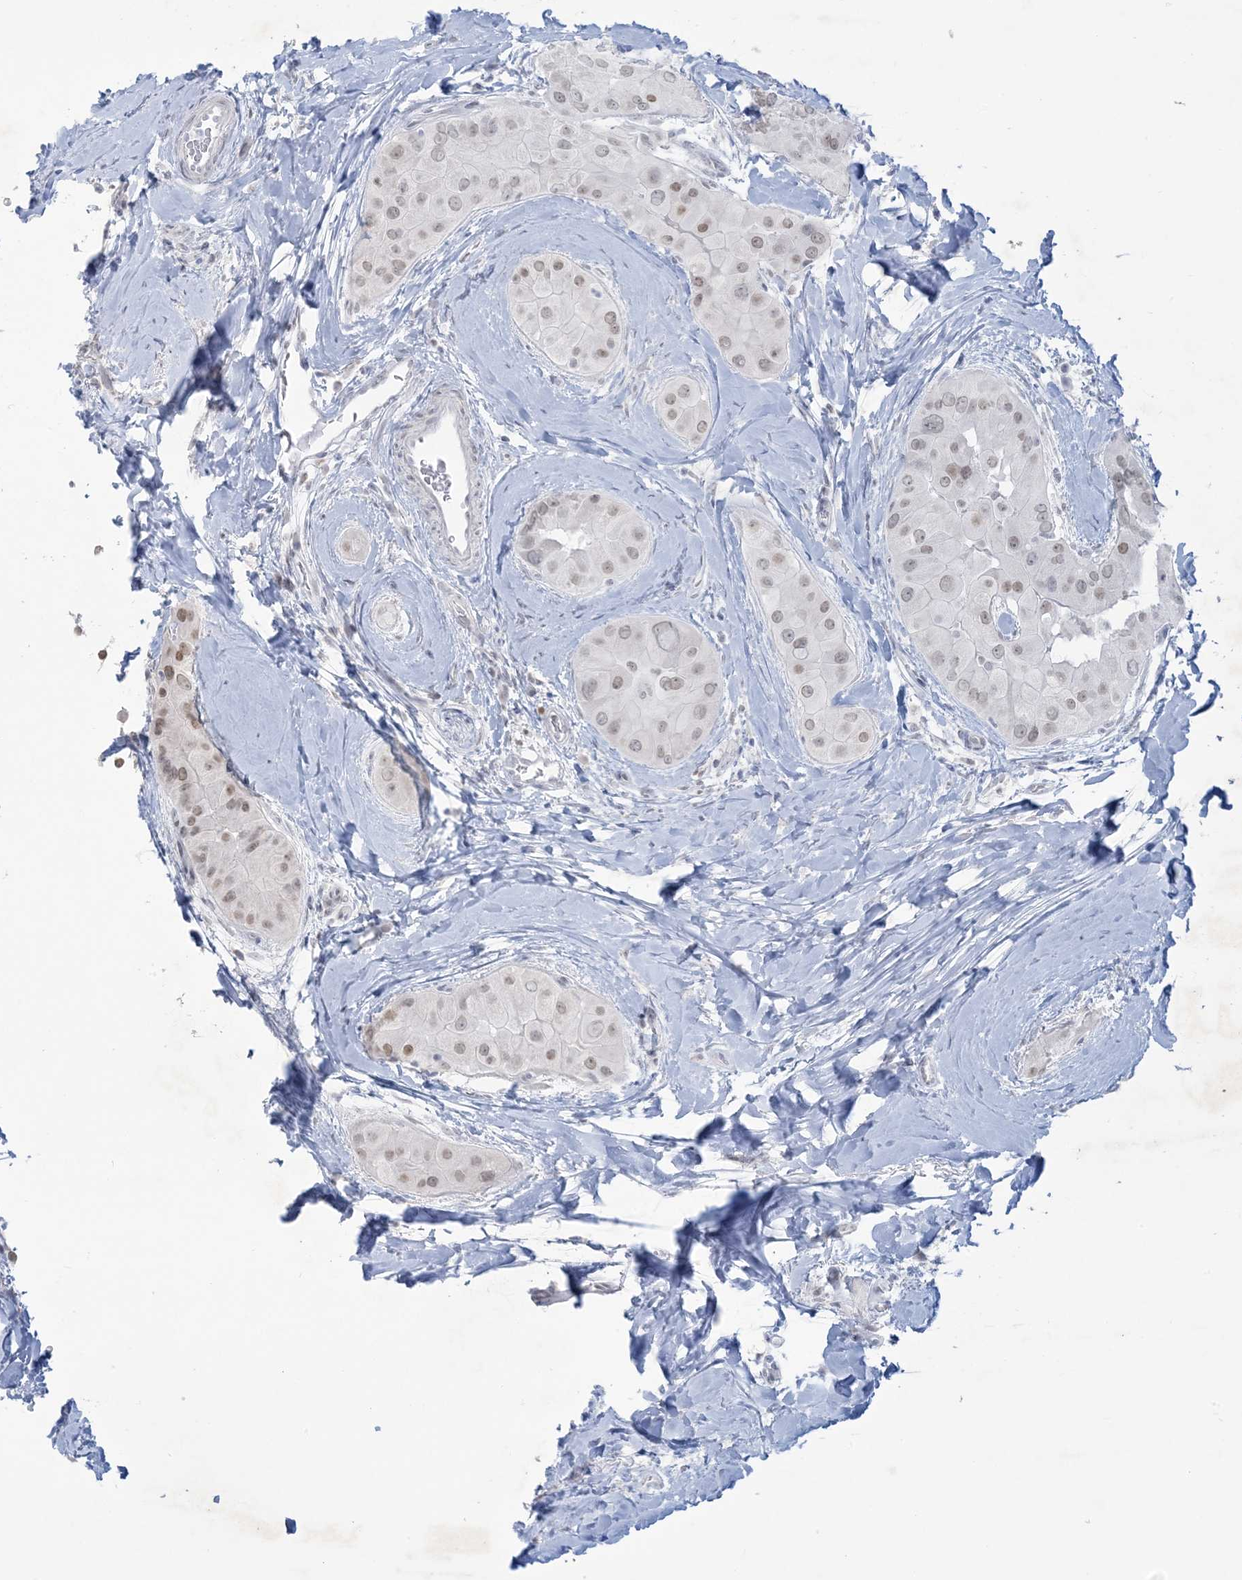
{"staining": {"intensity": "weak", "quantity": "25%-75%", "location": "nuclear"}, "tissue": "thyroid cancer", "cell_type": "Tumor cells", "image_type": "cancer", "snomed": [{"axis": "morphology", "description": "Papillary adenocarcinoma, NOS"}, {"axis": "topography", "description": "Thyroid gland"}], "caption": "Immunohistochemistry (IHC) photomicrograph of neoplastic tissue: human thyroid papillary adenocarcinoma stained using IHC shows low levels of weak protein expression localized specifically in the nuclear of tumor cells, appearing as a nuclear brown color.", "gene": "HOMEZ", "patient": {"sex": "male", "age": 33}}